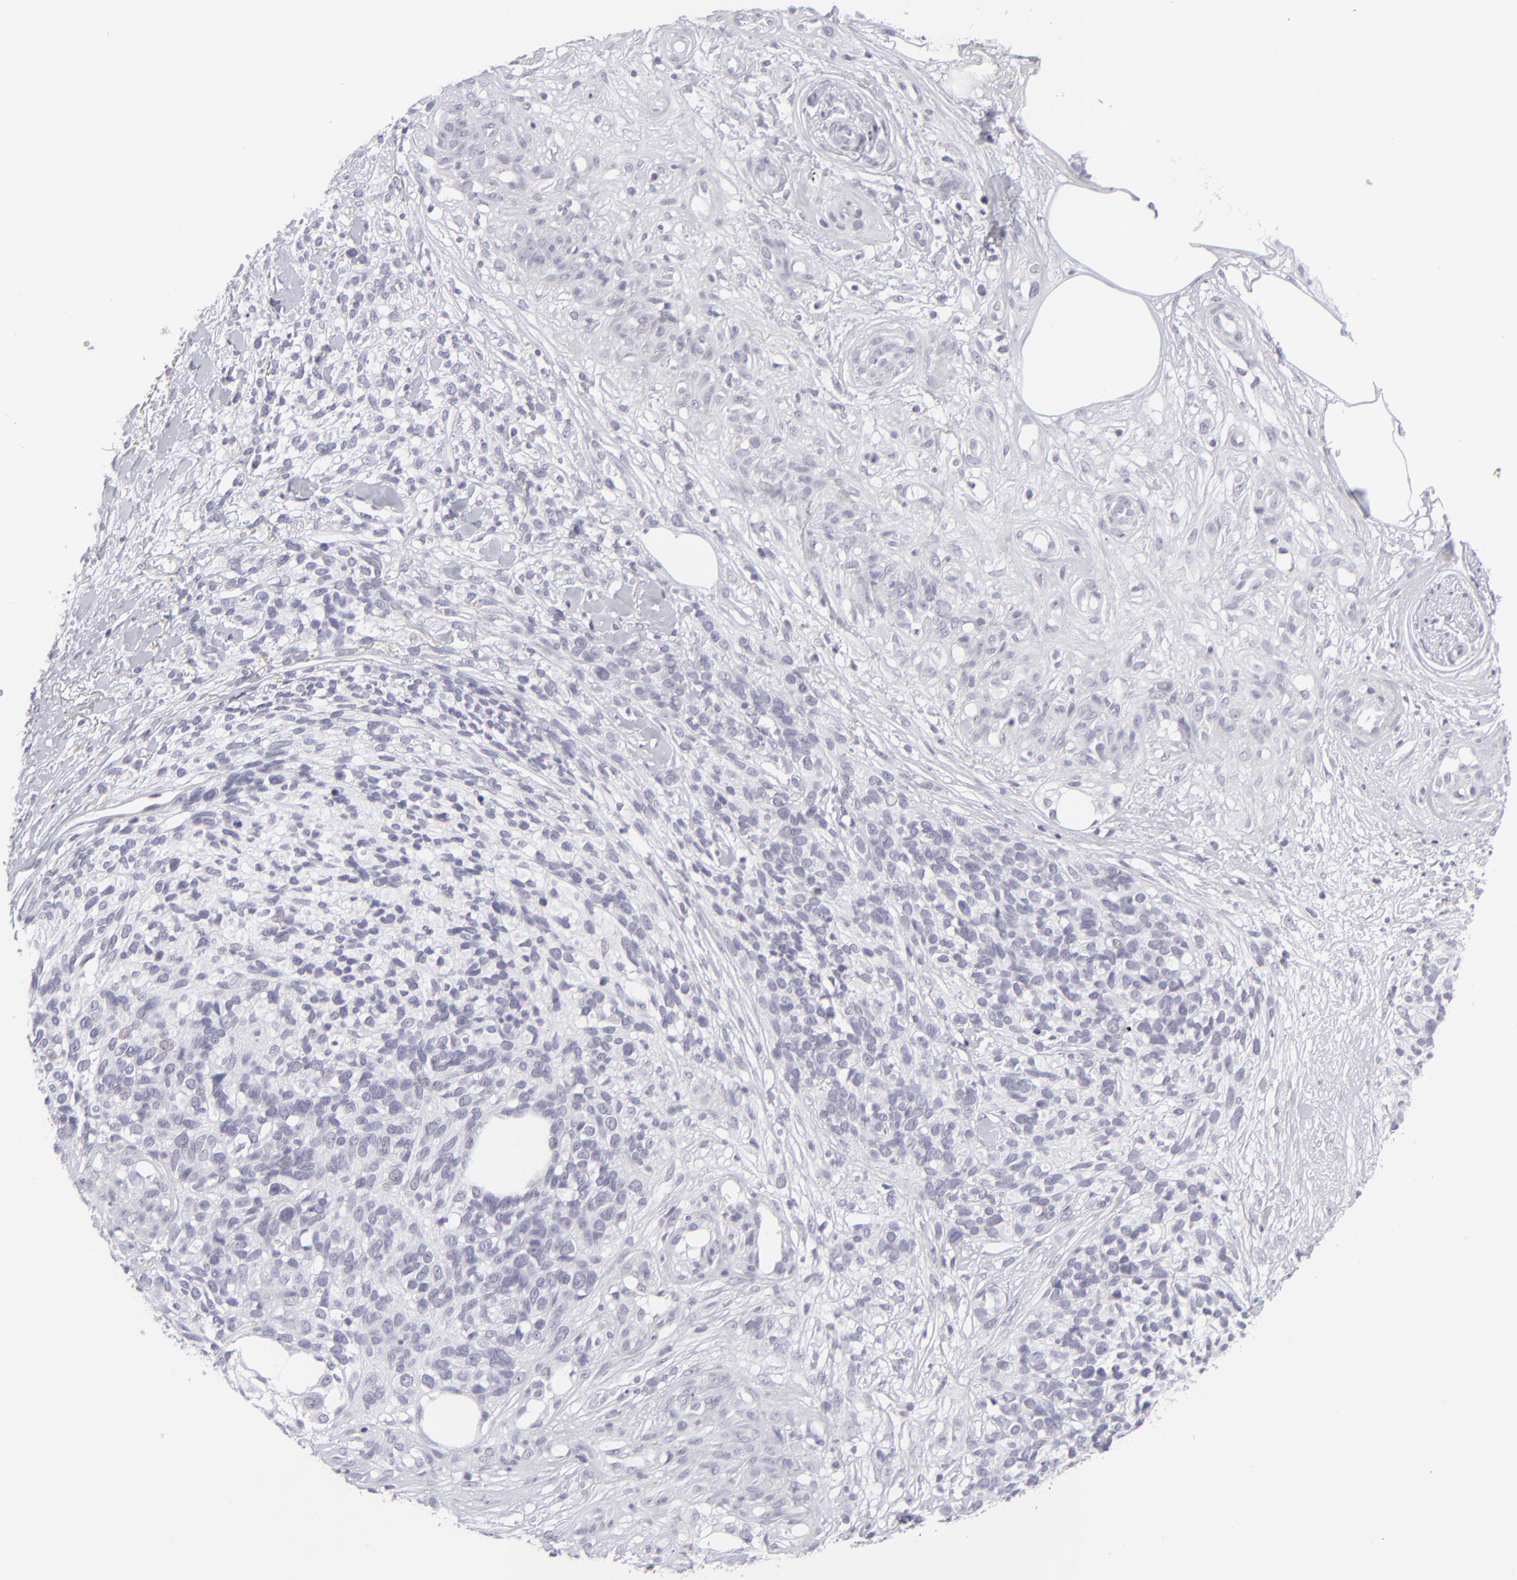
{"staining": {"intensity": "negative", "quantity": "none", "location": "none"}, "tissue": "melanoma", "cell_type": "Tumor cells", "image_type": "cancer", "snomed": [{"axis": "morphology", "description": "Malignant melanoma, NOS"}, {"axis": "topography", "description": "Skin"}], "caption": "The histopathology image demonstrates no significant staining in tumor cells of melanoma. Nuclei are stained in blue.", "gene": "CD7", "patient": {"sex": "female", "age": 85}}